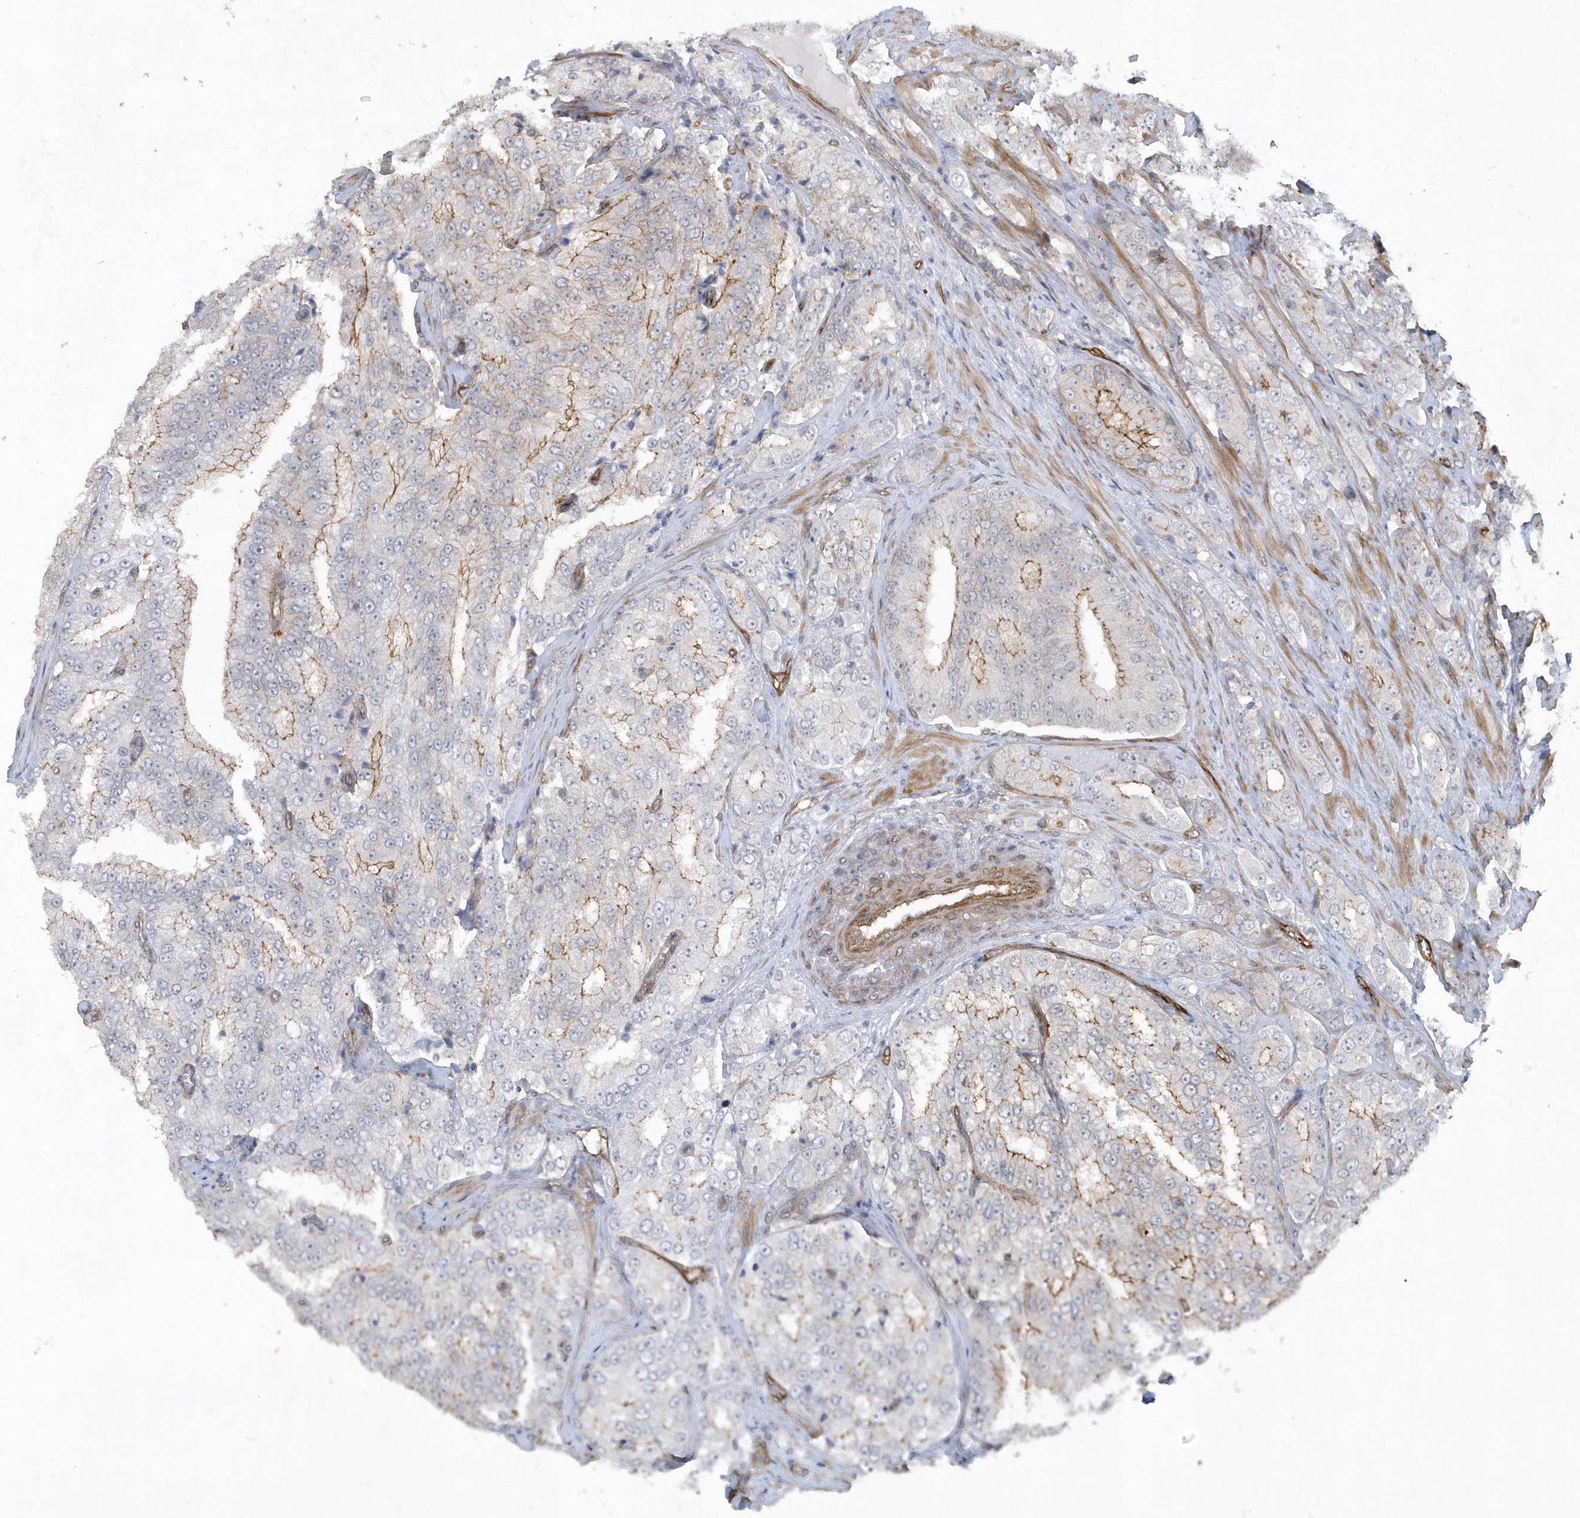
{"staining": {"intensity": "moderate", "quantity": "25%-75%", "location": "cytoplasmic/membranous"}, "tissue": "prostate cancer", "cell_type": "Tumor cells", "image_type": "cancer", "snomed": [{"axis": "morphology", "description": "Adenocarcinoma, High grade"}, {"axis": "topography", "description": "Prostate"}], "caption": "This photomicrograph displays immunohistochemistry staining of prostate high-grade adenocarcinoma, with medium moderate cytoplasmic/membranous positivity in approximately 25%-75% of tumor cells.", "gene": "RAI14", "patient": {"sex": "male", "age": 58}}